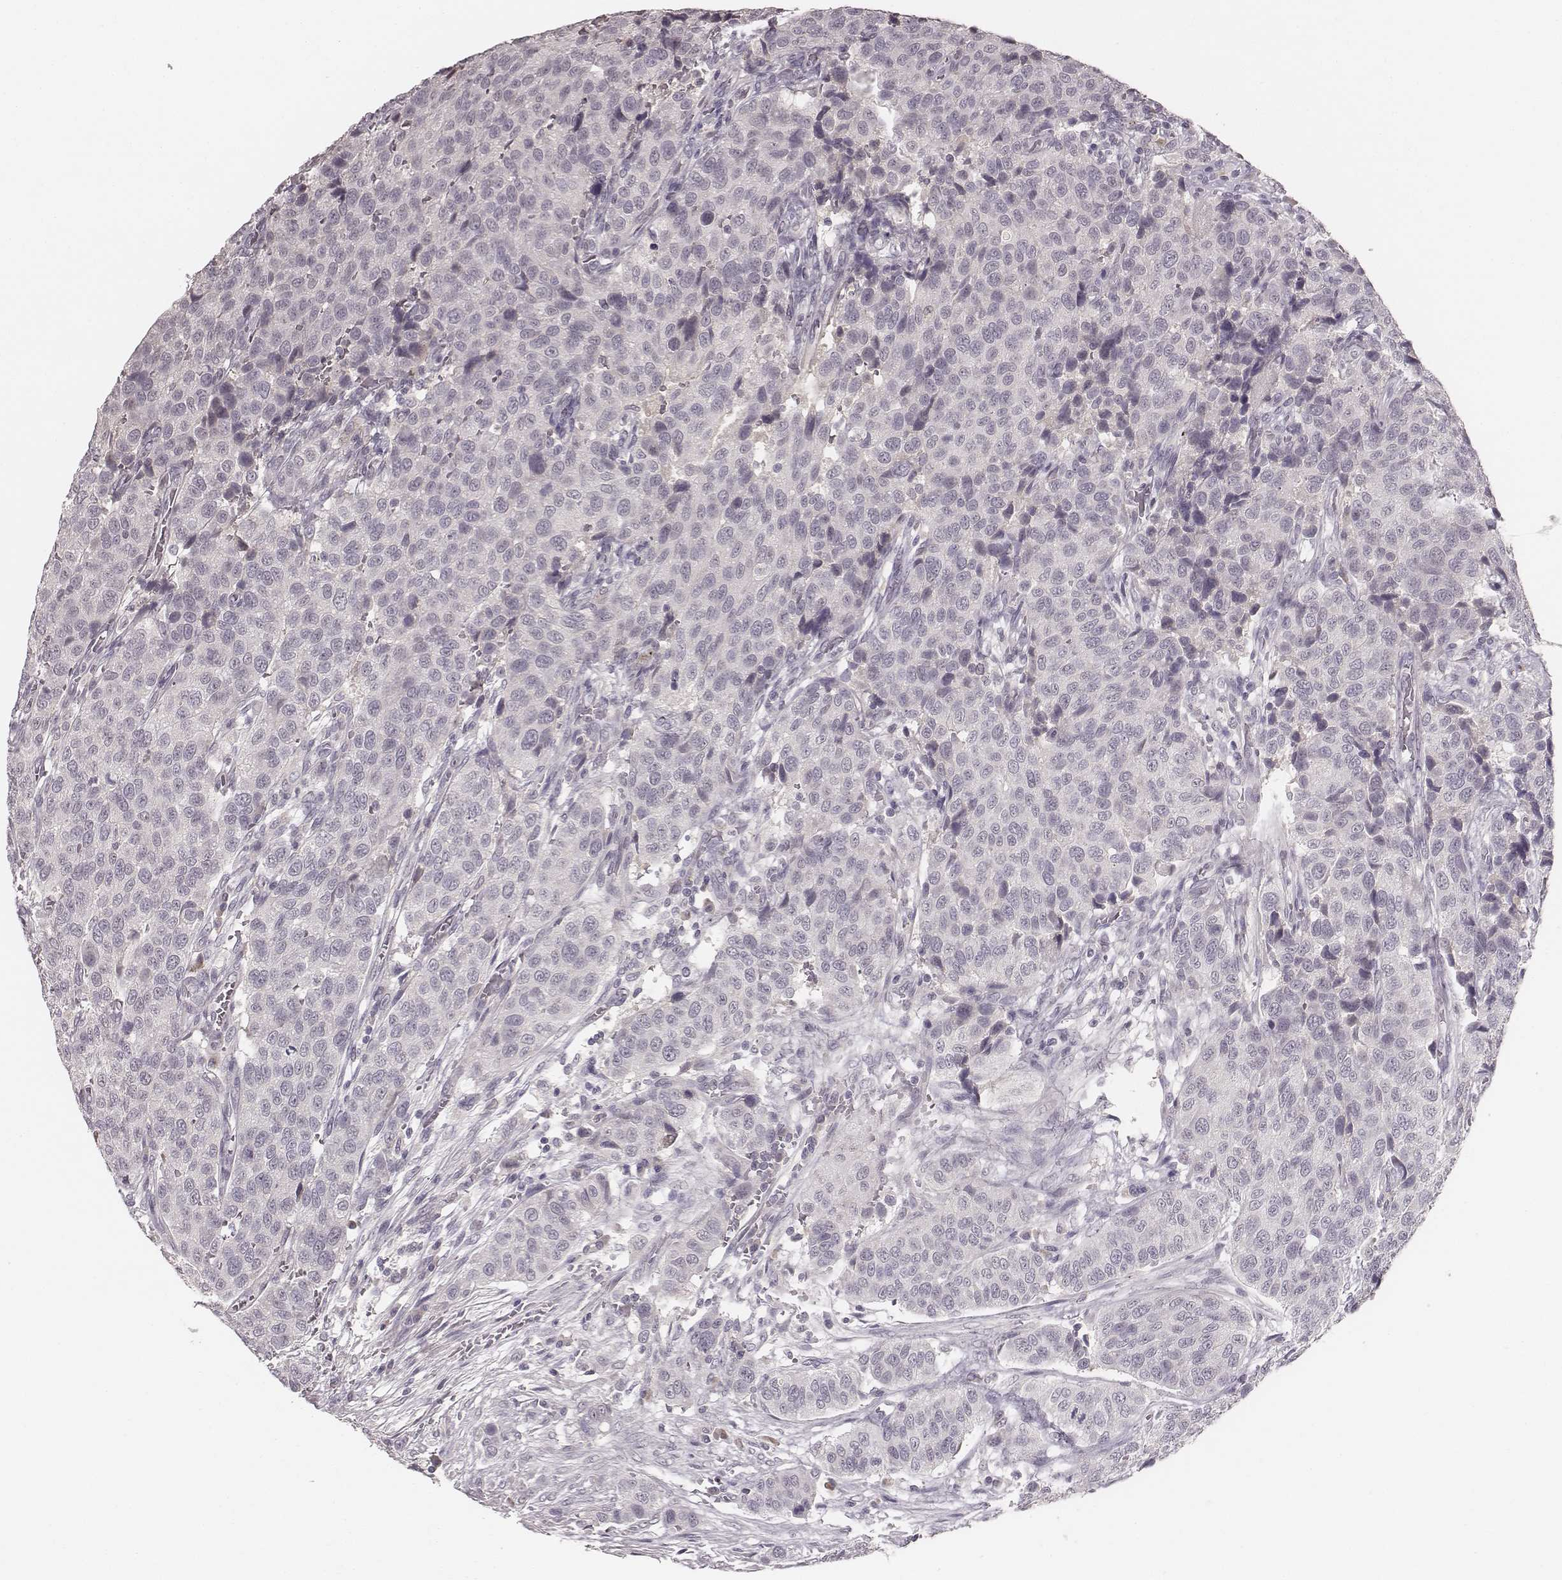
{"staining": {"intensity": "negative", "quantity": "none", "location": "none"}, "tissue": "urothelial cancer", "cell_type": "Tumor cells", "image_type": "cancer", "snomed": [{"axis": "morphology", "description": "Urothelial carcinoma, High grade"}, {"axis": "topography", "description": "Urinary bladder"}], "caption": "Urothelial carcinoma (high-grade) was stained to show a protein in brown. There is no significant expression in tumor cells.", "gene": "LY6K", "patient": {"sex": "female", "age": 58}}